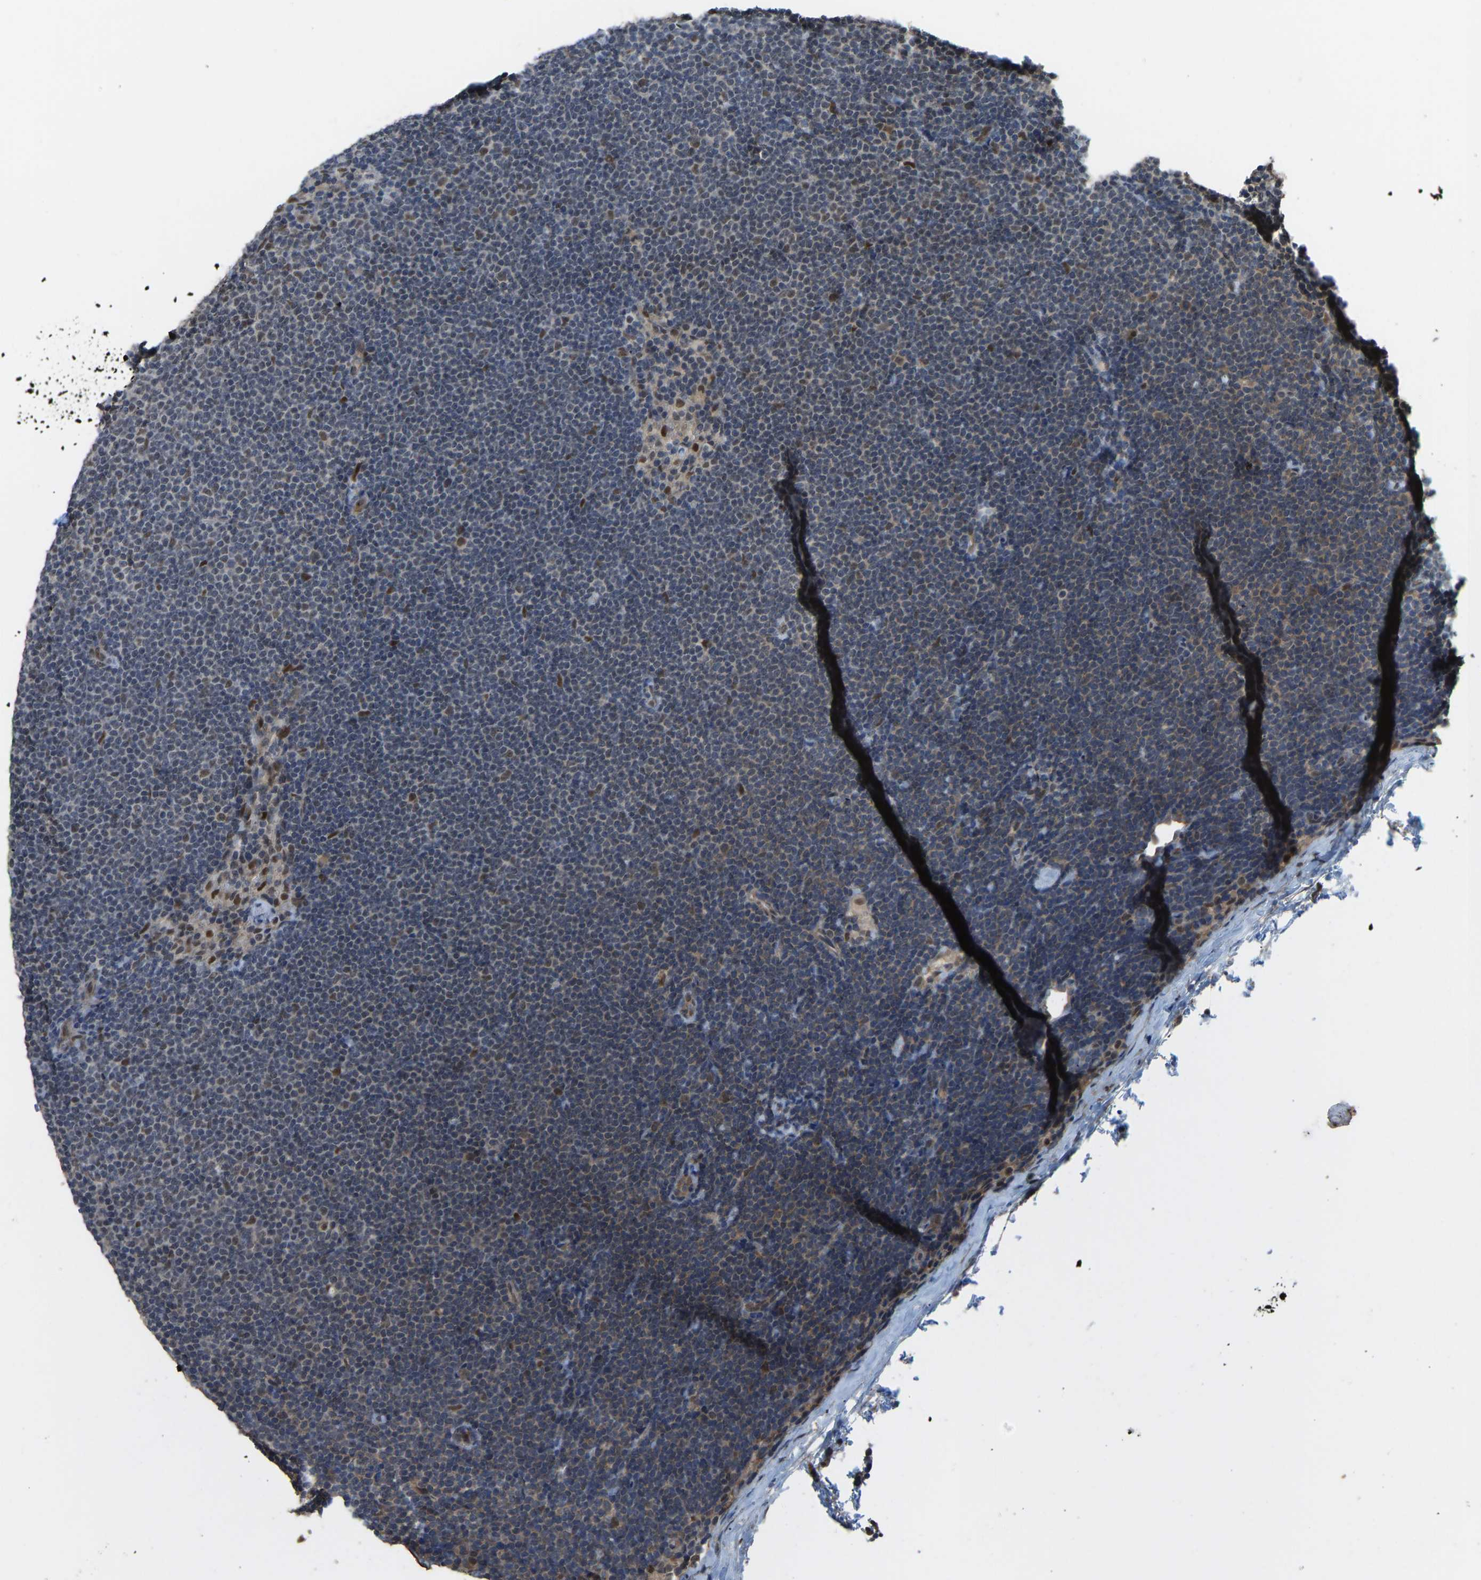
{"staining": {"intensity": "weak", "quantity": "<25%", "location": "cytoplasmic/membranous,nuclear"}, "tissue": "lymphoma", "cell_type": "Tumor cells", "image_type": "cancer", "snomed": [{"axis": "morphology", "description": "Malignant lymphoma, non-Hodgkin's type, Low grade"}, {"axis": "topography", "description": "Lymph node"}], "caption": "Human lymphoma stained for a protein using IHC displays no expression in tumor cells.", "gene": "KPNA6", "patient": {"sex": "female", "age": 53}}